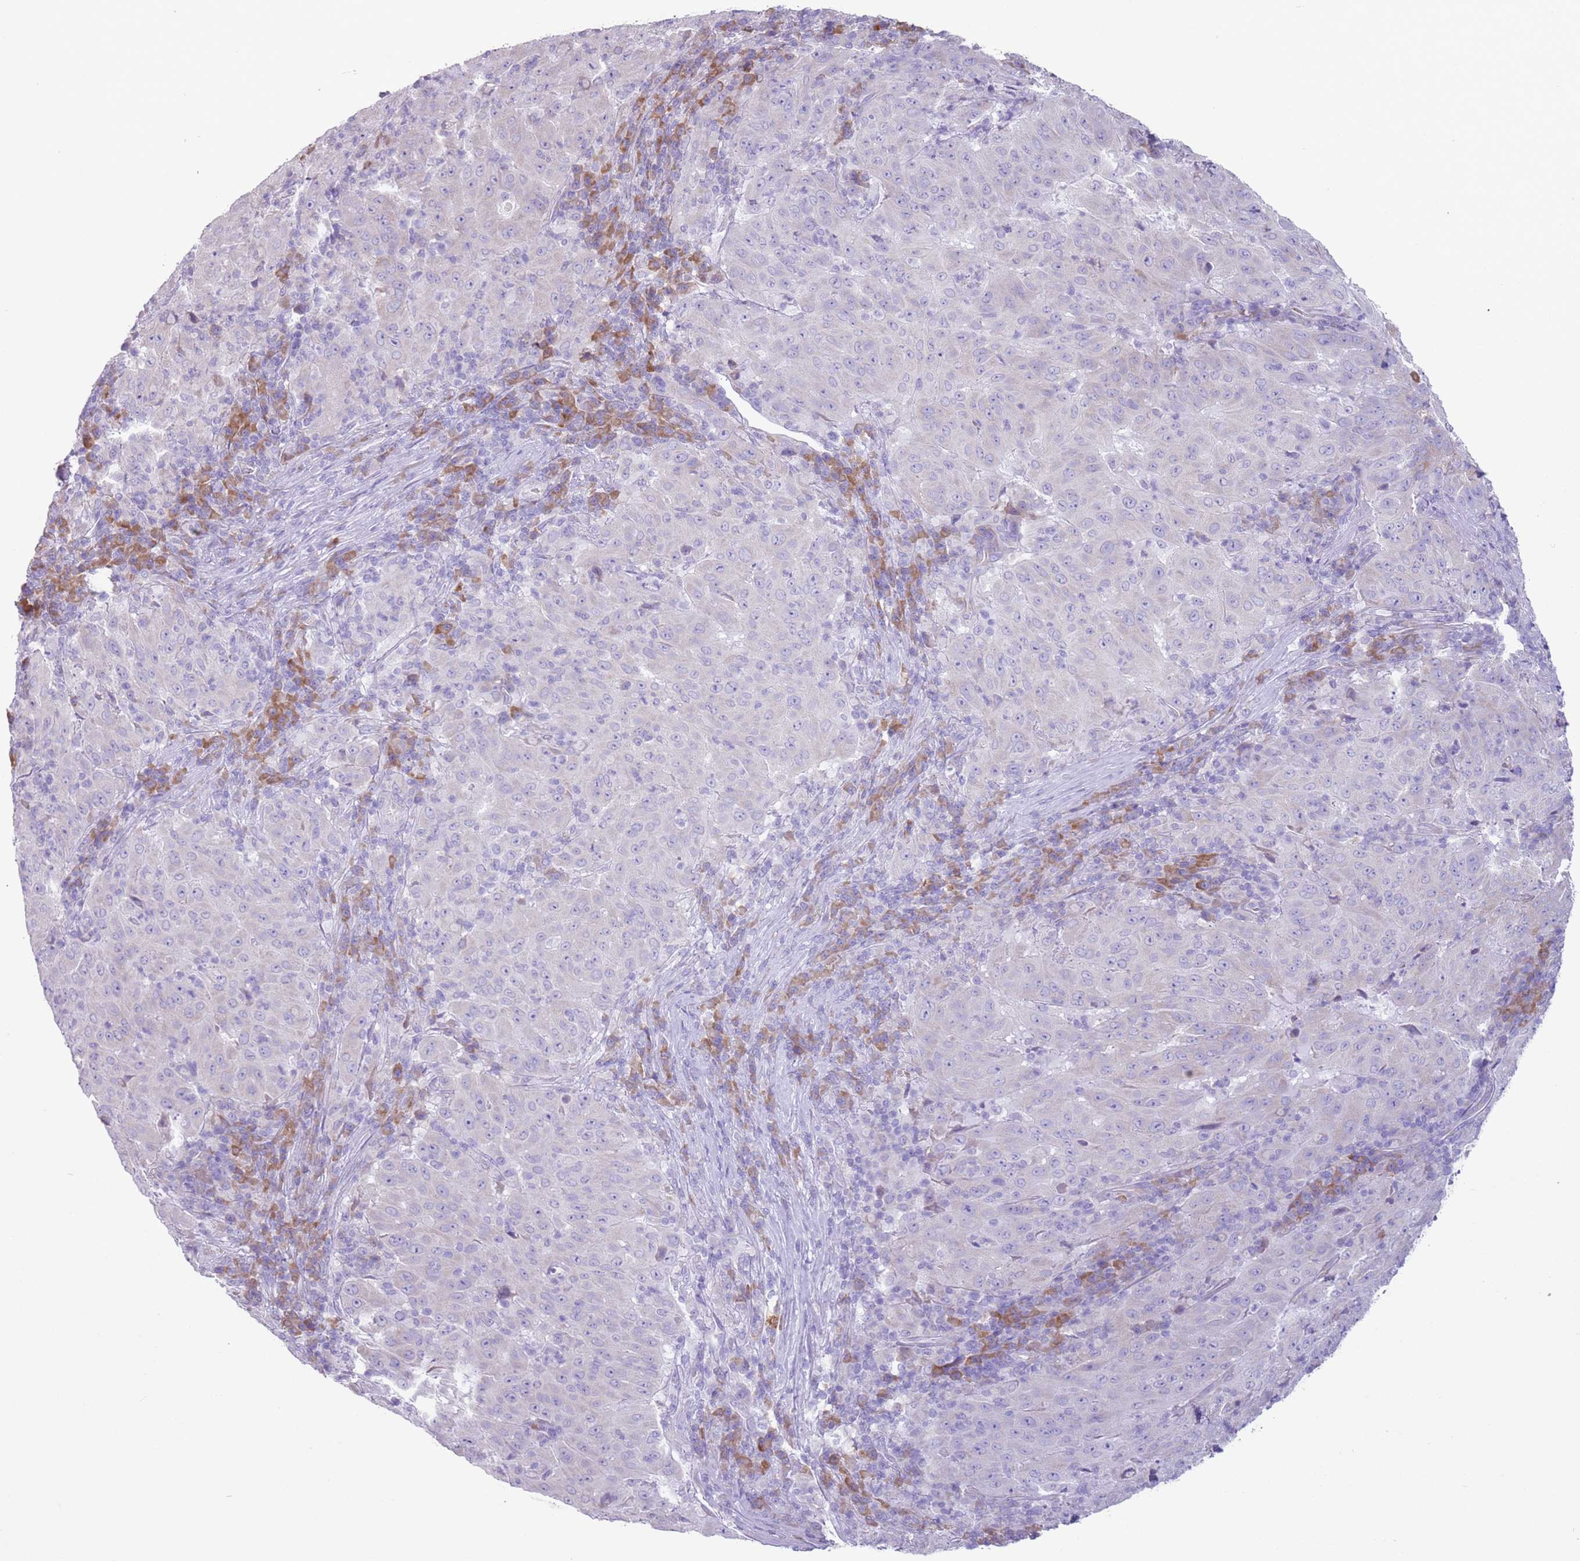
{"staining": {"intensity": "negative", "quantity": "none", "location": "none"}, "tissue": "pancreatic cancer", "cell_type": "Tumor cells", "image_type": "cancer", "snomed": [{"axis": "morphology", "description": "Adenocarcinoma, NOS"}, {"axis": "topography", "description": "Pancreas"}], "caption": "Image shows no significant protein positivity in tumor cells of pancreatic cancer.", "gene": "HYOU1", "patient": {"sex": "male", "age": 63}}